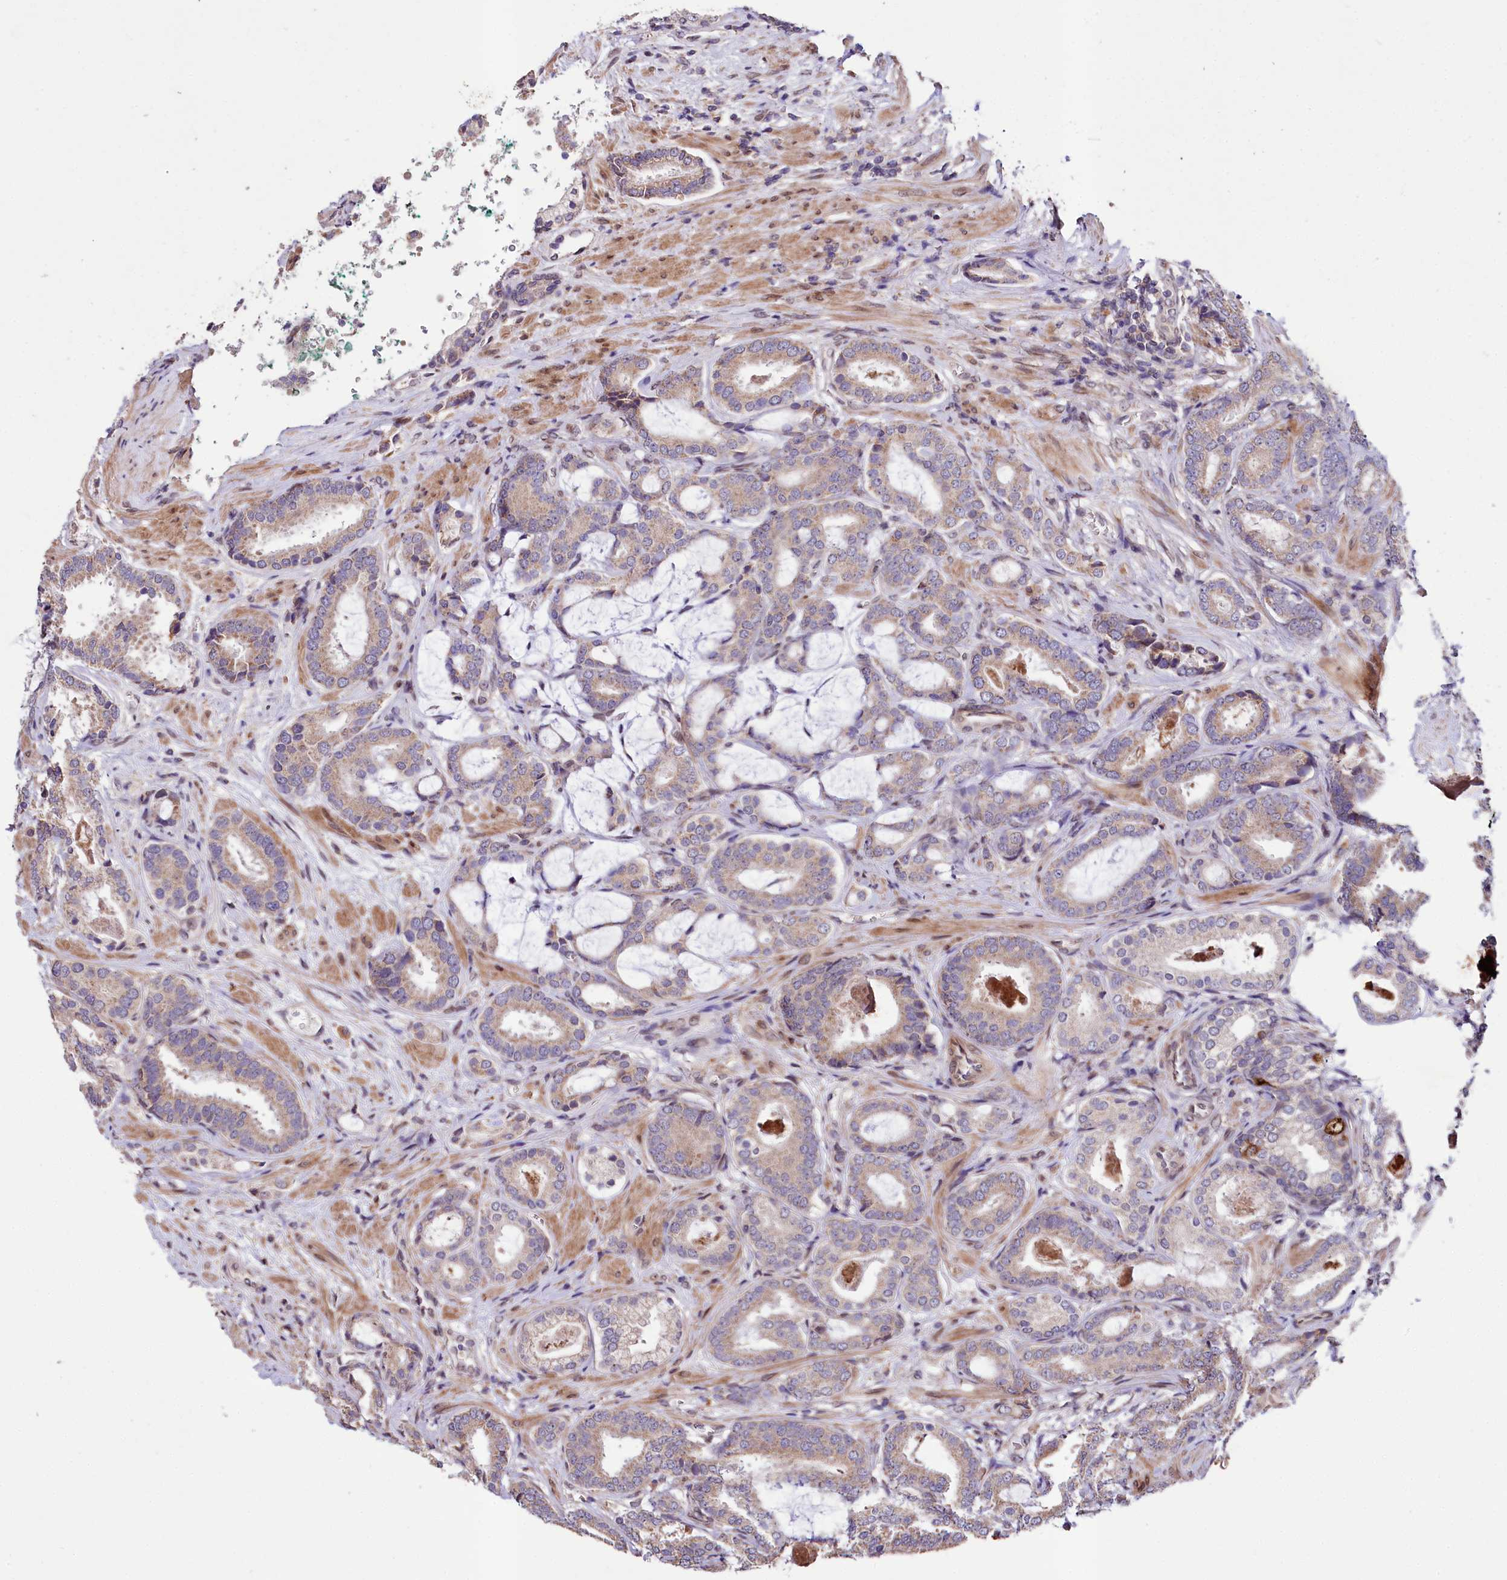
{"staining": {"intensity": "weak", "quantity": ">75%", "location": "cytoplasmic/membranous"}, "tissue": "prostate cancer", "cell_type": "Tumor cells", "image_type": "cancer", "snomed": [{"axis": "morphology", "description": "Adenocarcinoma, High grade"}, {"axis": "topography", "description": "Prostate"}], "caption": "A low amount of weak cytoplasmic/membranous positivity is appreciated in about >75% of tumor cells in high-grade adenocarcinoma (prostate) tissue.", "gene": "ZNF226", "patient": {"sex": "male", "age": 60}}